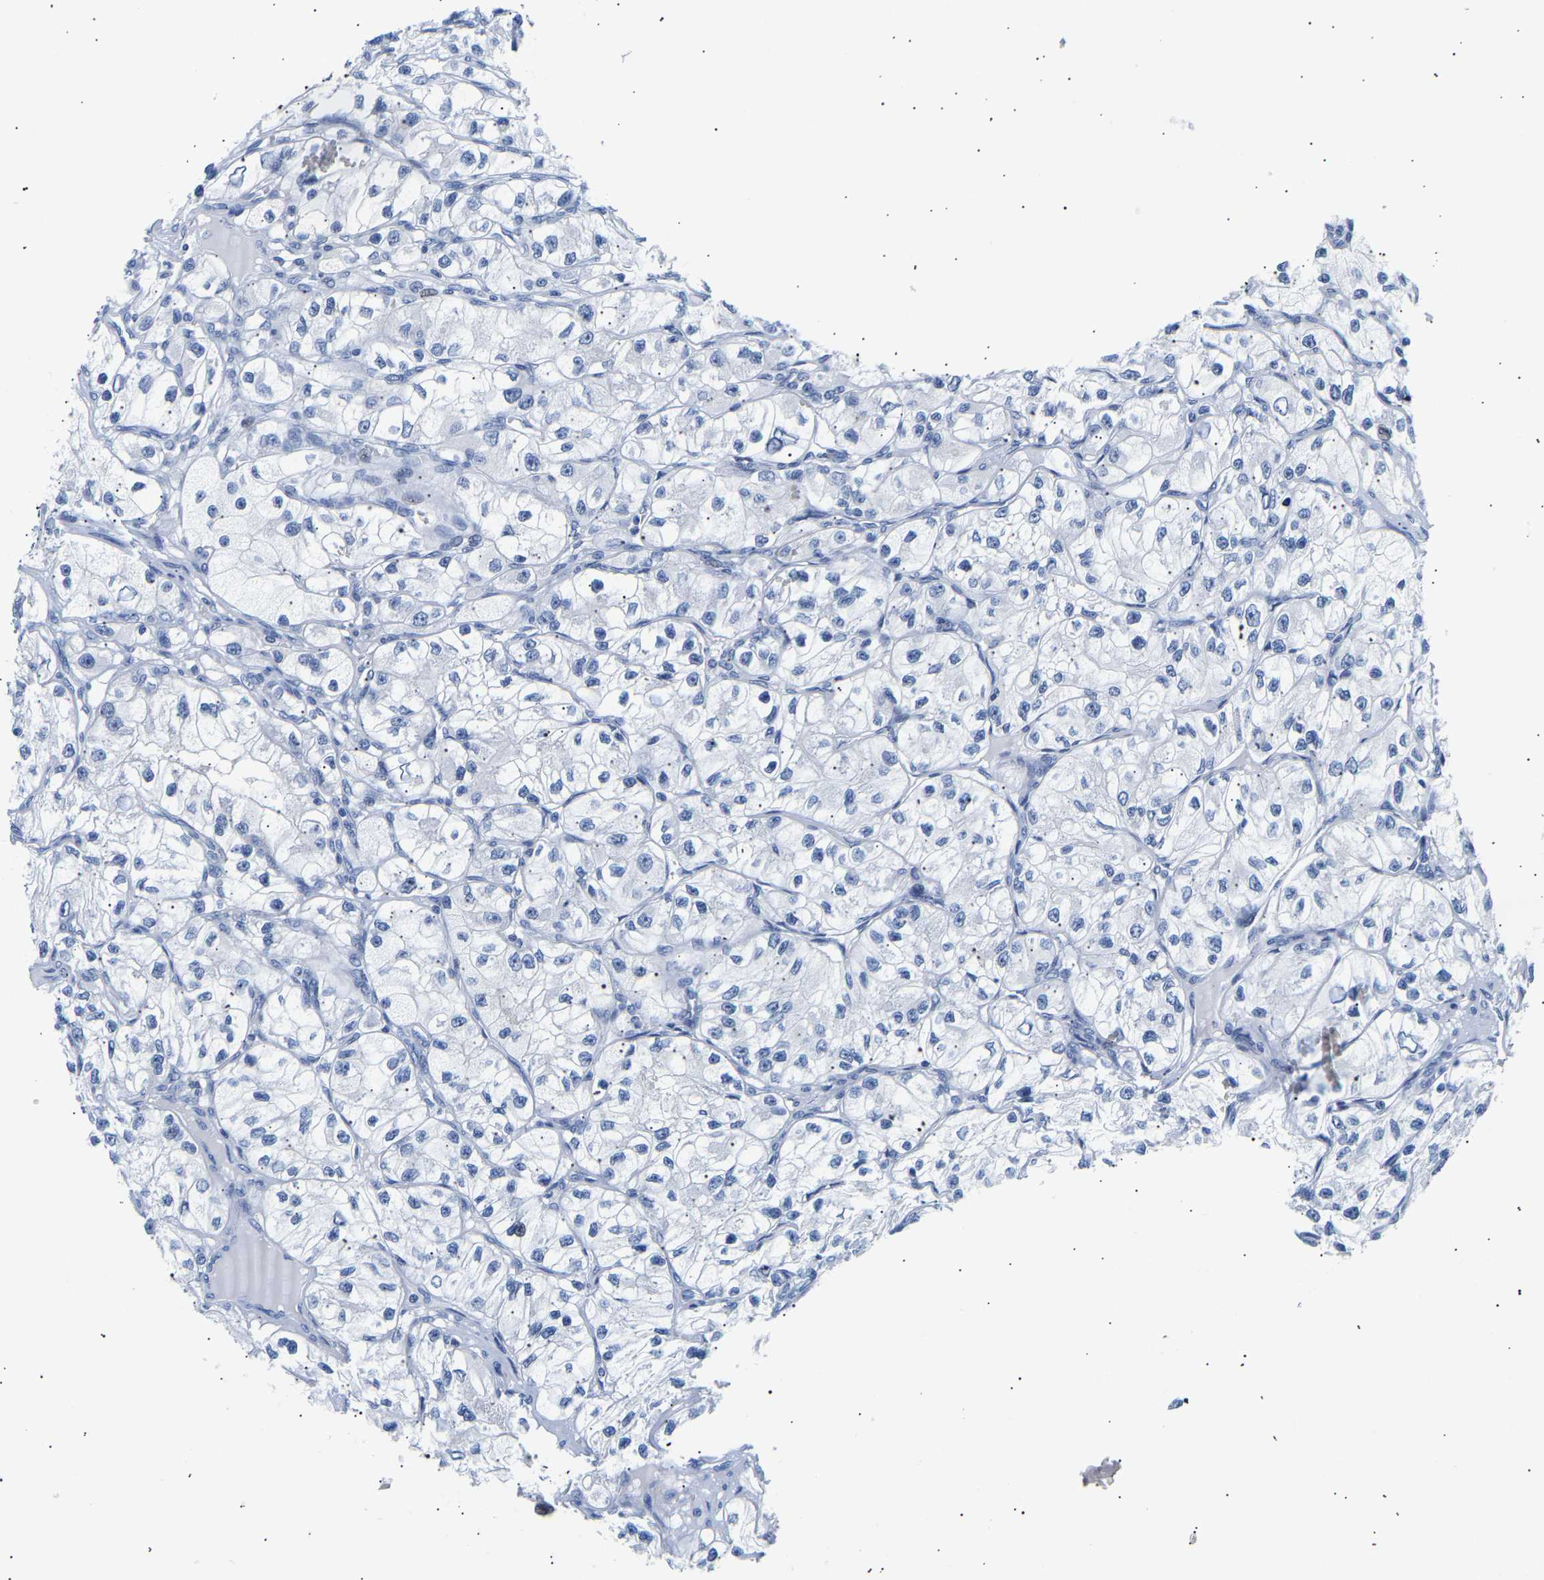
{"staining": {"intensity": "negative", "quantity": "none", "location": "none"}, "tissue": "renal cancer", "cell_type": "Tumor cells", "image_type": "cancer", "snomed": [{"axis": "morphology", "description": "Adenocarcinoma, NOS"}, {"axis": "topography", "description": "Kidney"}], "caption": "Immunohistochemistry photomicrograph of renal cancer (adenocarcinoma) stained for a protein (brown), which shows no expression in tumor cells.", "gene": "SPINK2", "patient": {"sex": "female", "age": 57}}